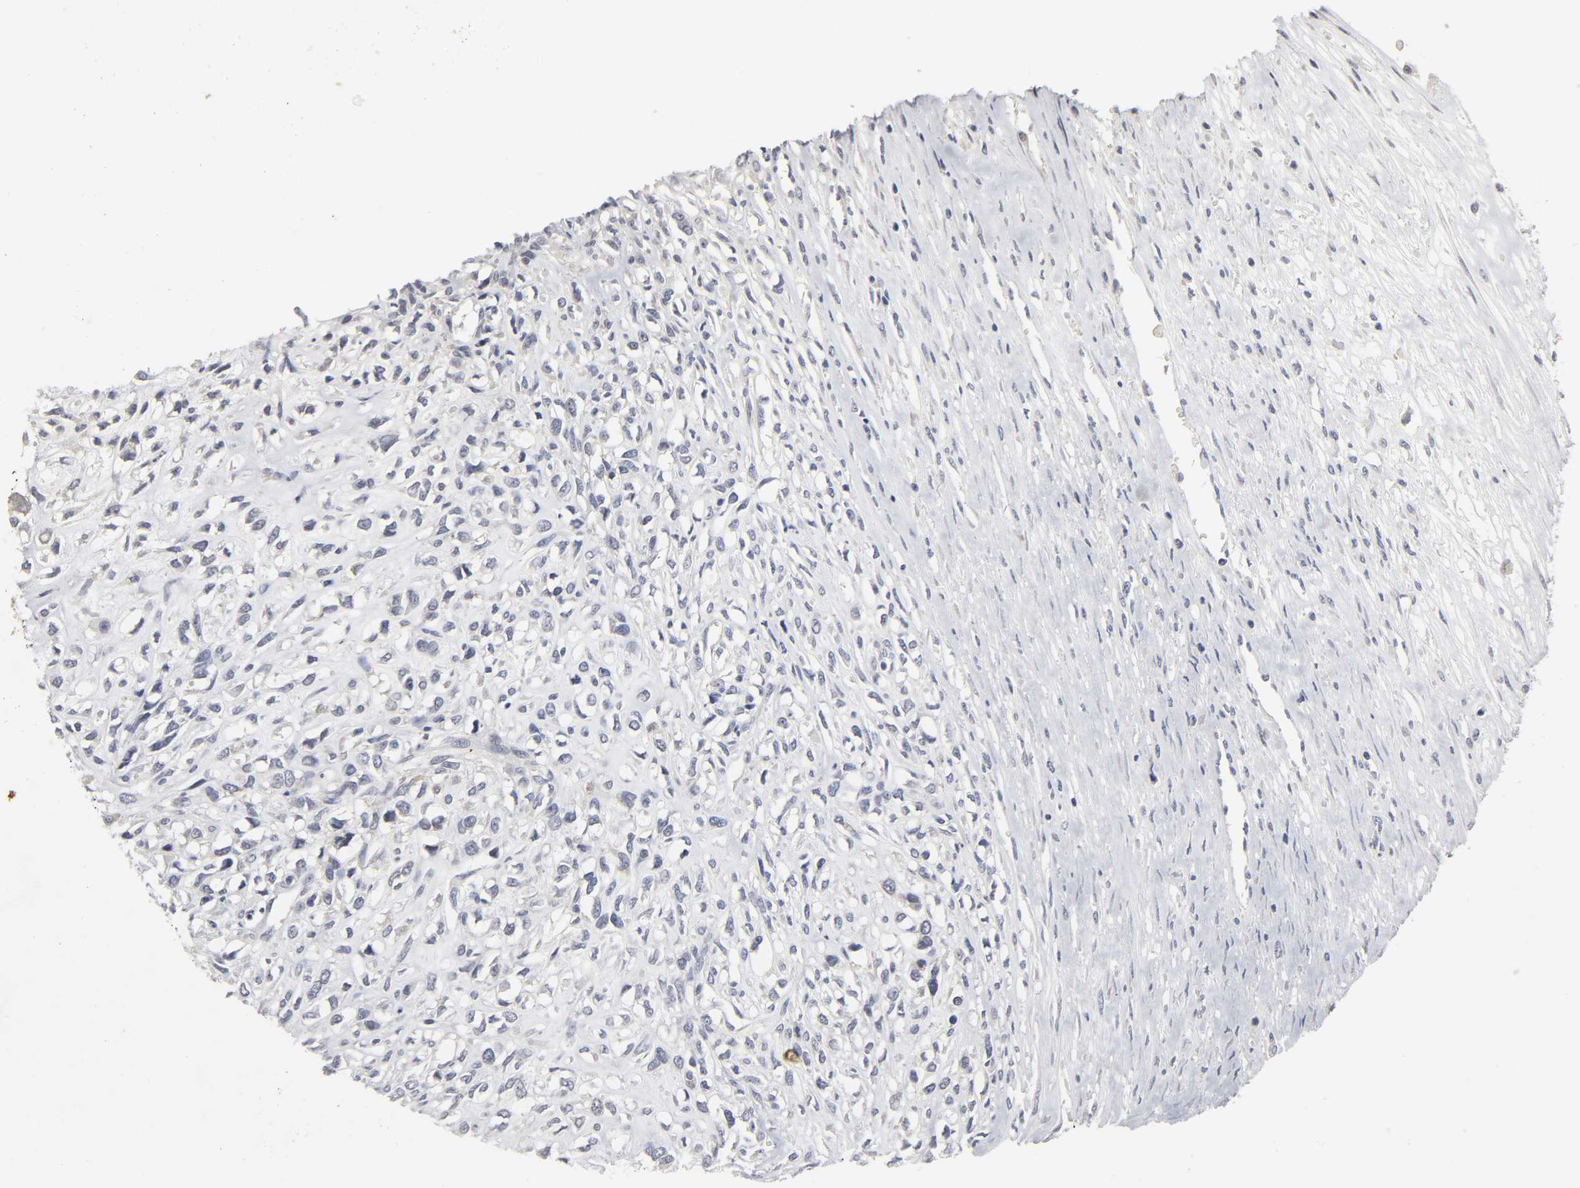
{"staining": {"intensity": "negative", "quantity": "none", "location": "none"}, "tissue": "head and neck cancer", "cell_type": "Tumor cells", "image_type": "cancer", "snomed": [{"axis": "morphology", "description": "Necrosis, NOS"}, {"axis": "morphology", "description": "Neoplasm, malignant, NOS"}, {"axis": "topography", "description": "Salivary gland"}, {"axis": "topography", "description": "Head-Neck"}], "caption": "Image shows no protein expression in tumor cells of head and neck cancer (neoplasm (malignant)) tissue.", "gene": "TCAP", "patient": {"sex": "male", "age": 43}}